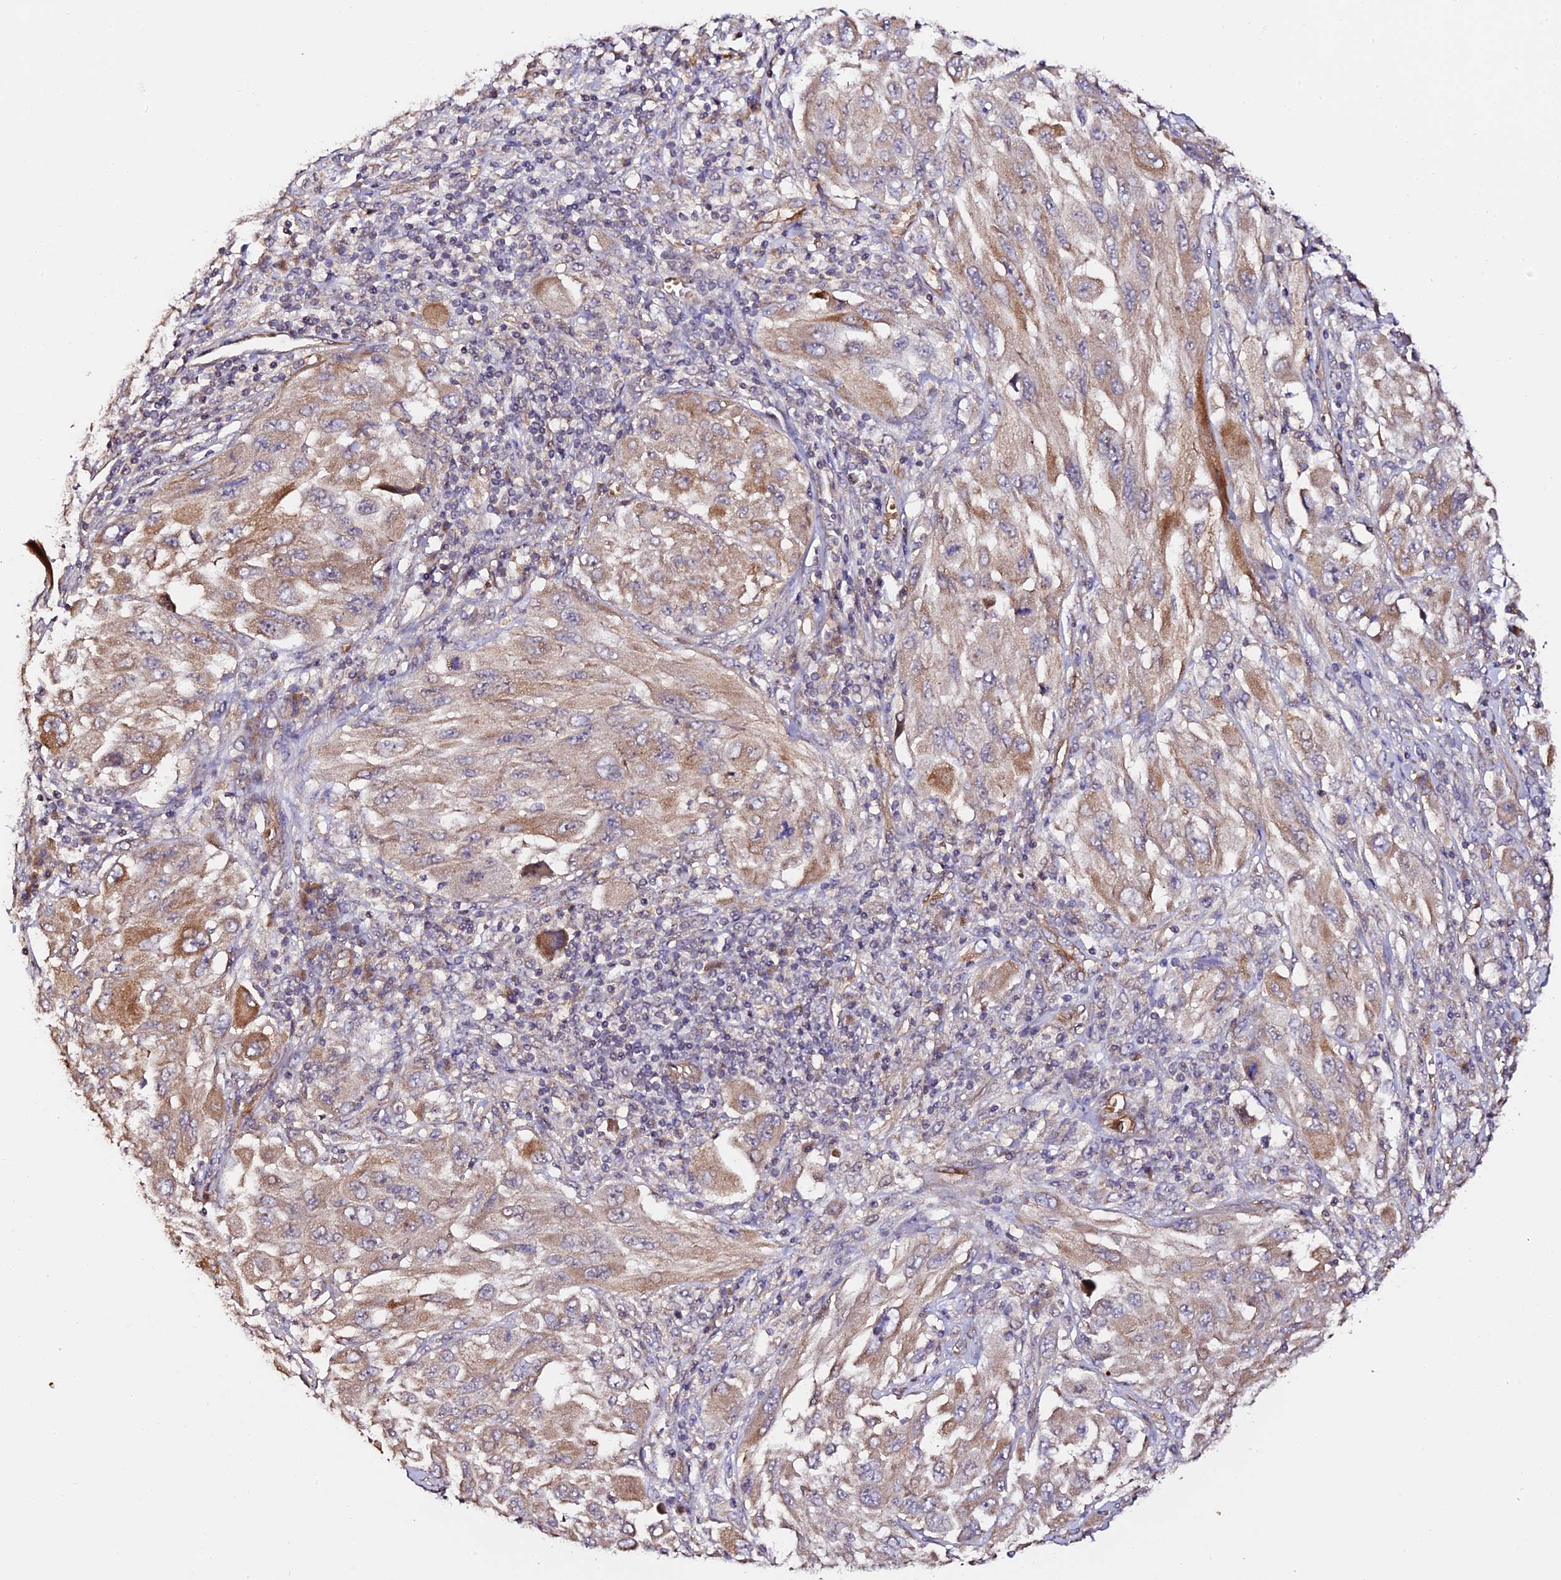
{"staining": {"intensity": "weak", "quantity": ">75%", "location": "cytoplasmic/membranous"}, "tissue": "melanoma", "cell_type": "Tumor cells", "image_type": "cancer", "snomed": [{"axis": "morphology", "description": "Malignant melanoma, NOS"}, {"axis": "topography", "description": "Skin"}], "caption": "Melanoma stained with immunohistochemistry (IHC) exhibits weak cytoplasmic/membranous expression in approximately >75% of tumor cells.", "gene": "TDO2", "patient": {"sex": "female", "age": 91}}